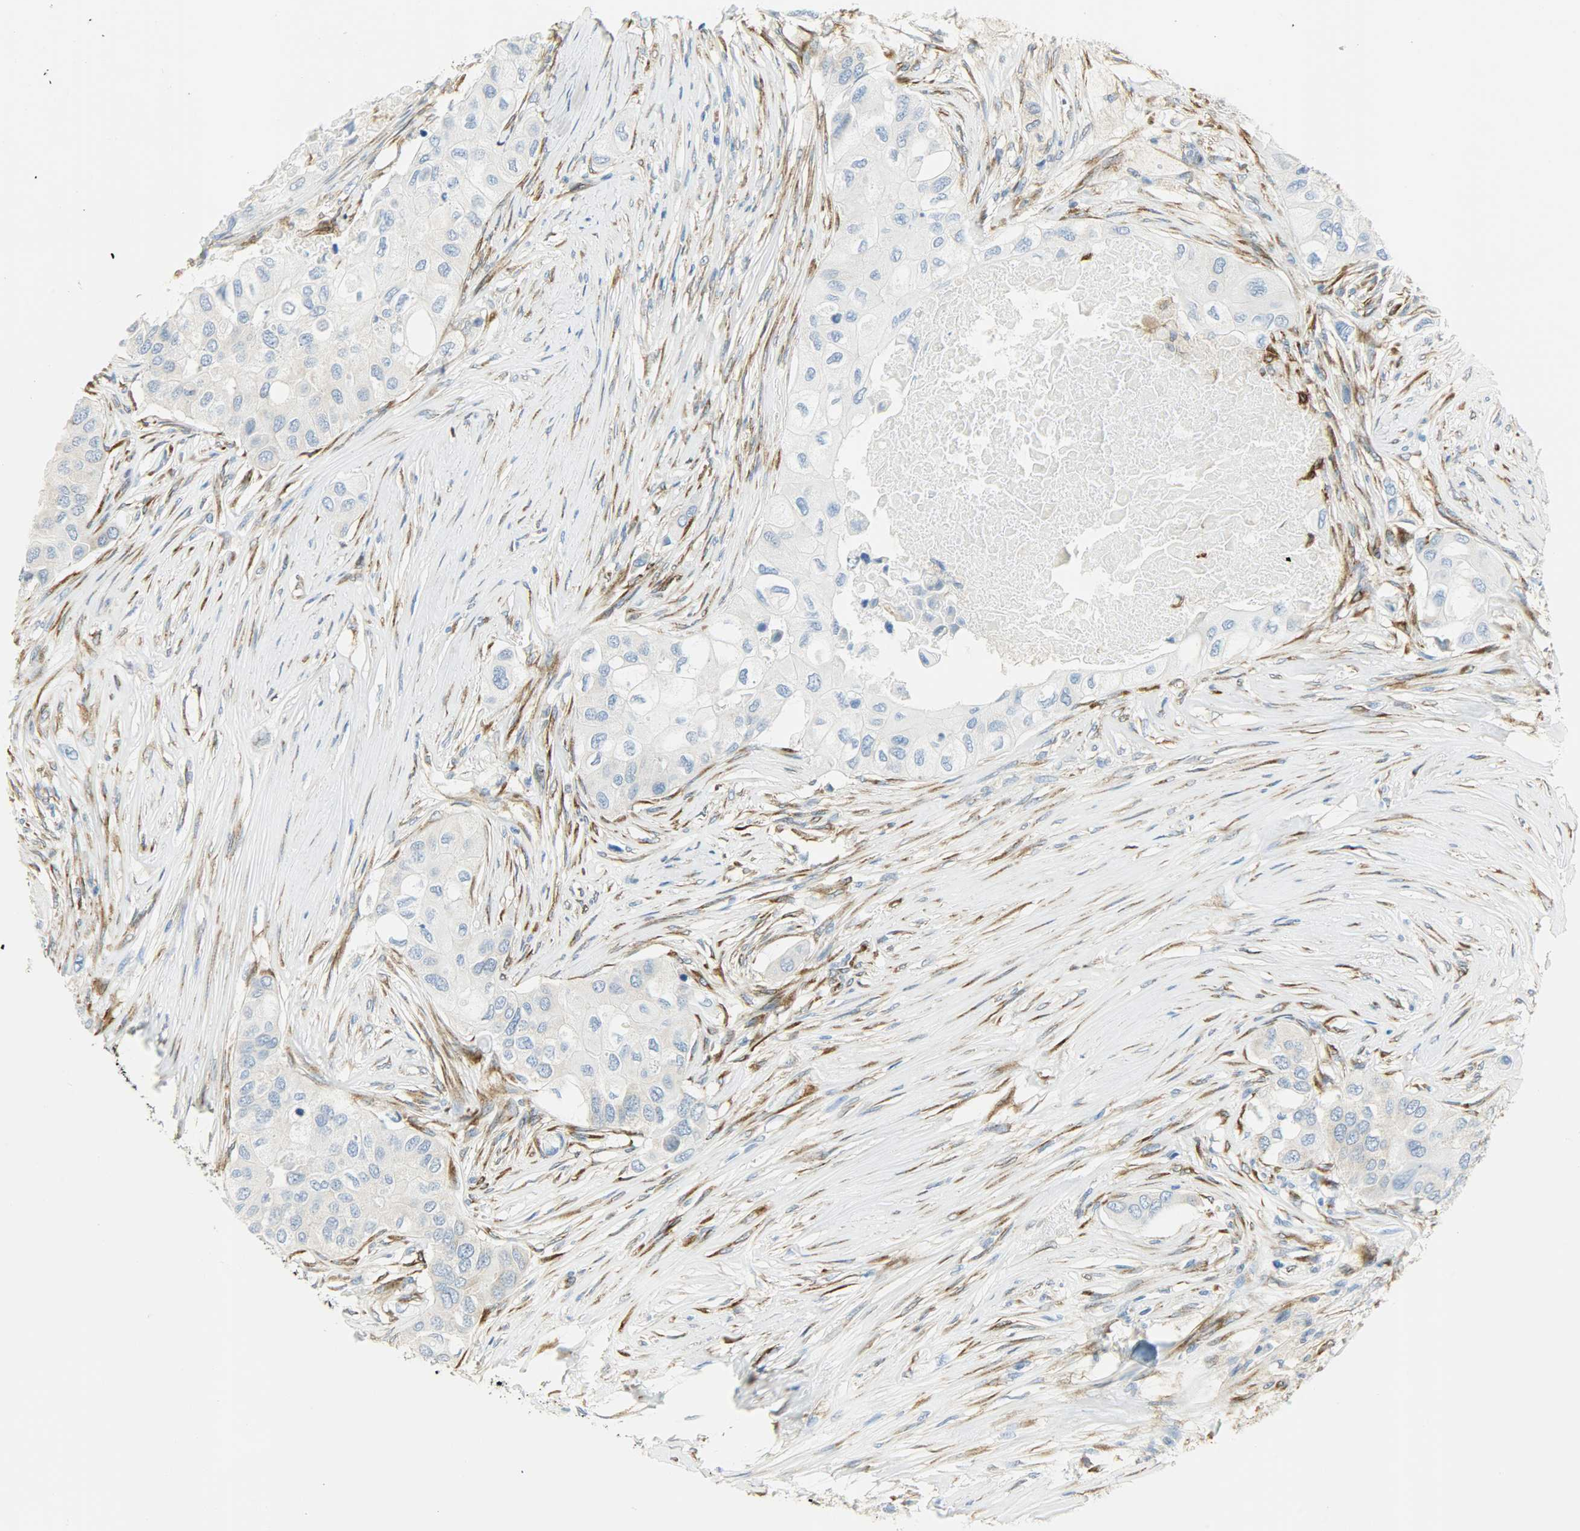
{"staining": {"intensity": "negative", "quantity": "none", "location": "none"}, "tissue": "breast cancer", "cell_type": "Tumor cells", "image_type": "cancer", "snomed": [{"axis": "morphology", "description": "Normal tissue, NOS"}, {"axis": "morphology", "description": "Duct carcinoma"}, {"axis": "topography", "description": "Breast"}], "caption": "A histopathology image of invasive ductal carcinoma (breast) stained for a protein shows no brown staining in tumor cells. (IHC, brightfield microscopy, high magnification).", "gene": "PKD2", "patient": {"sex": "female", "age": 49}}